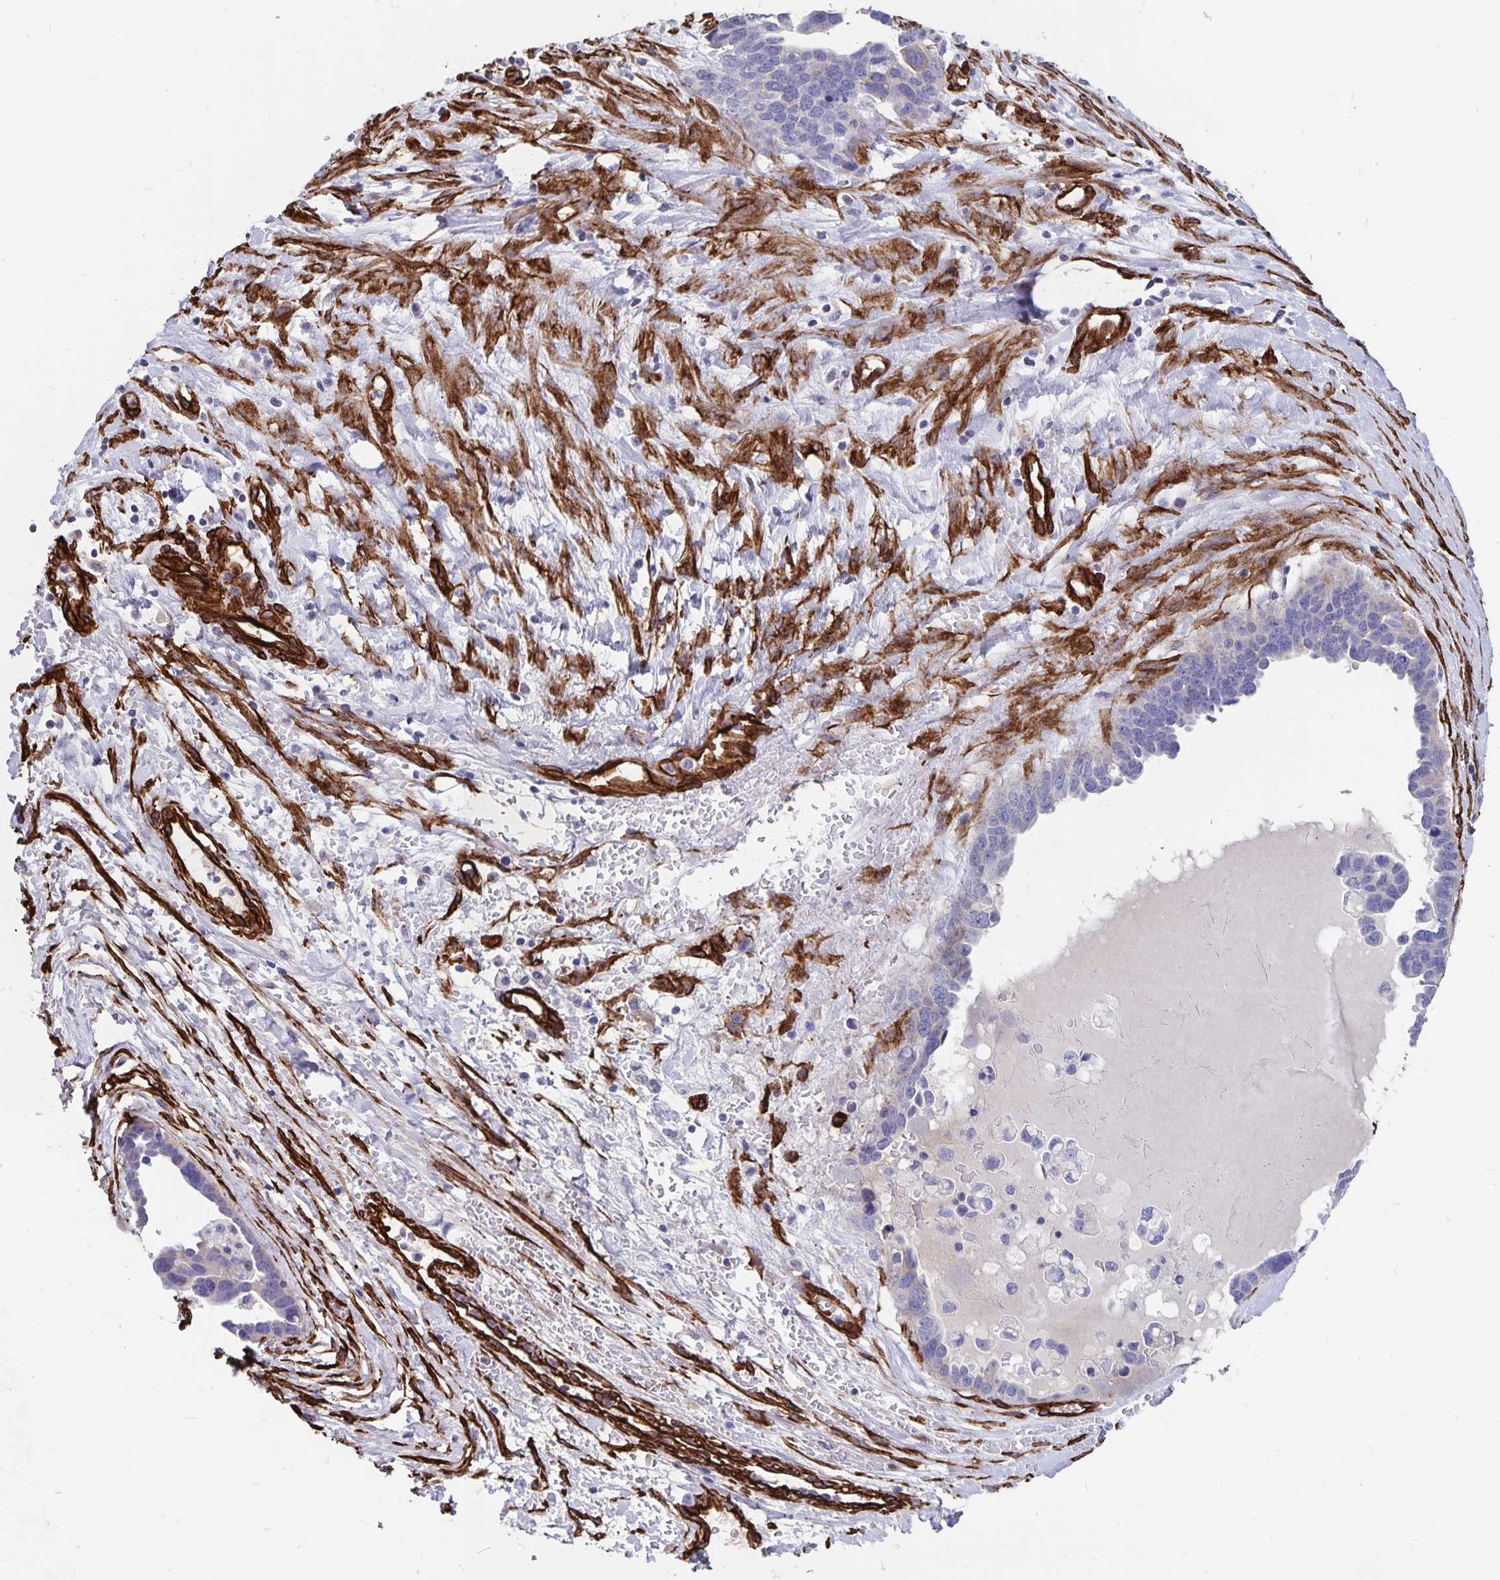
{"staining": {"intensity": "negative", "quantity": "none", "location": "none"}, "tissue": "ovarian cancer", "cell_type": "Tumor cells", "image_type": "cancer", "snomed": [{"axis": "morphology", "description": "Cystadenocarcinoma, serous, NOS"}, {"axis": "topography", "description": "Ovary"}], "caption": "This photomicrograph is of serous cystadenocarcinoma (ovarian) stained with immunohistochemistry to label a protein in brown with the nuclei are counter-stained blue. There is no expression in tumor cells.", "gene": "DCHS2", "patient": {"sex": "female", "age": 54}}